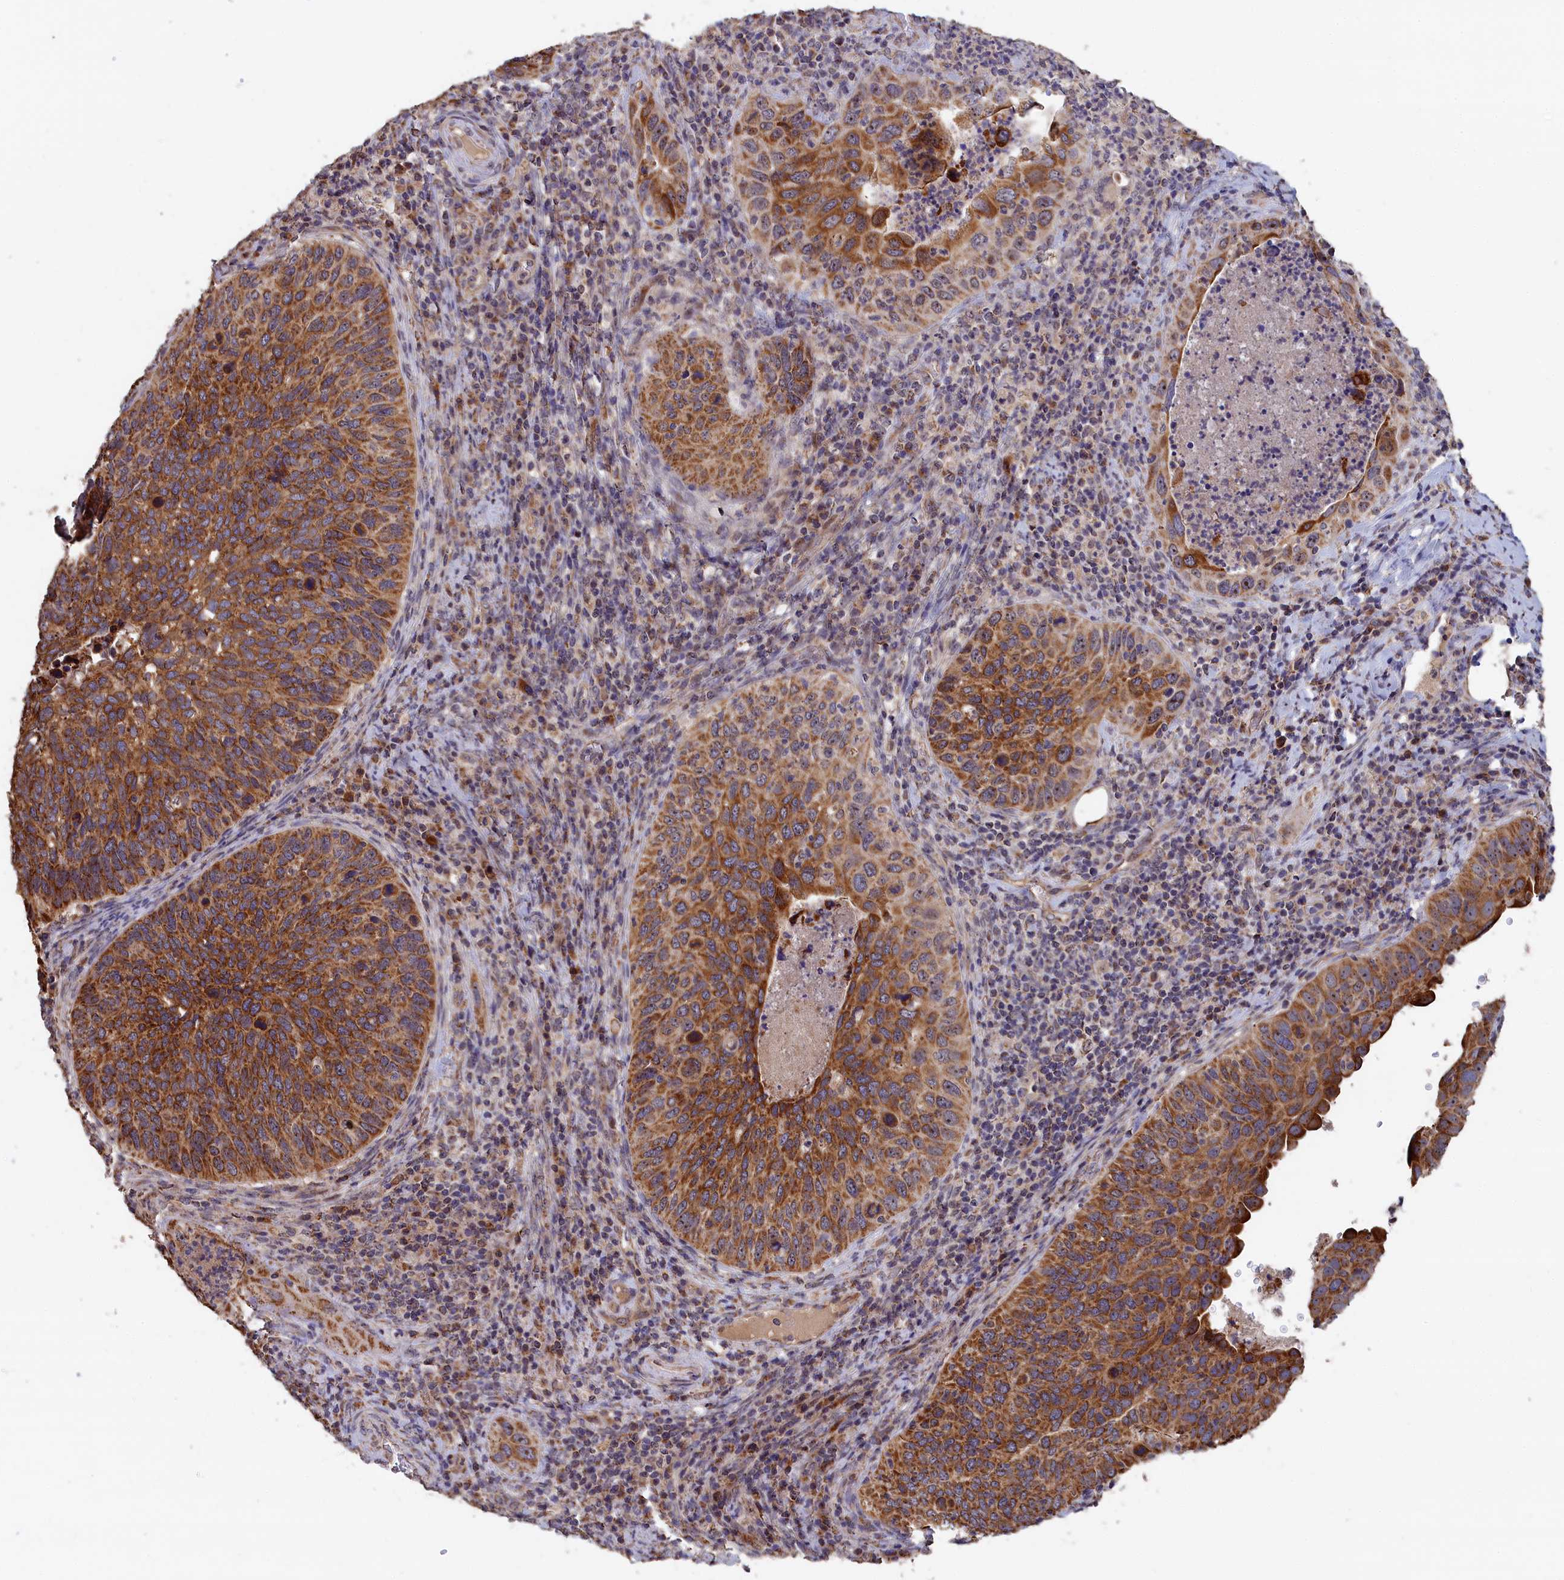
{"staining": {"intensity": "strong", "quantity": ">75%", "location": "cytoplasmic/membranous"}, "tissue": "cervical cancer", "cell_type": "Tumor cells", "image_type": "cancer", "snomed": [{"axis": "morphology", "description": "Squamous cell carcinoma, NOS"}, {"axis": "topography", "description": "Cervix"}], "caption": "Protein staining shows strong cytoplasmic/membranous expression in about >75% of tumor cells in cervical cancer (squamous cell carcinoma).", "gene": "ZNF816", "patient": {"sex": "female", "age": 38}}